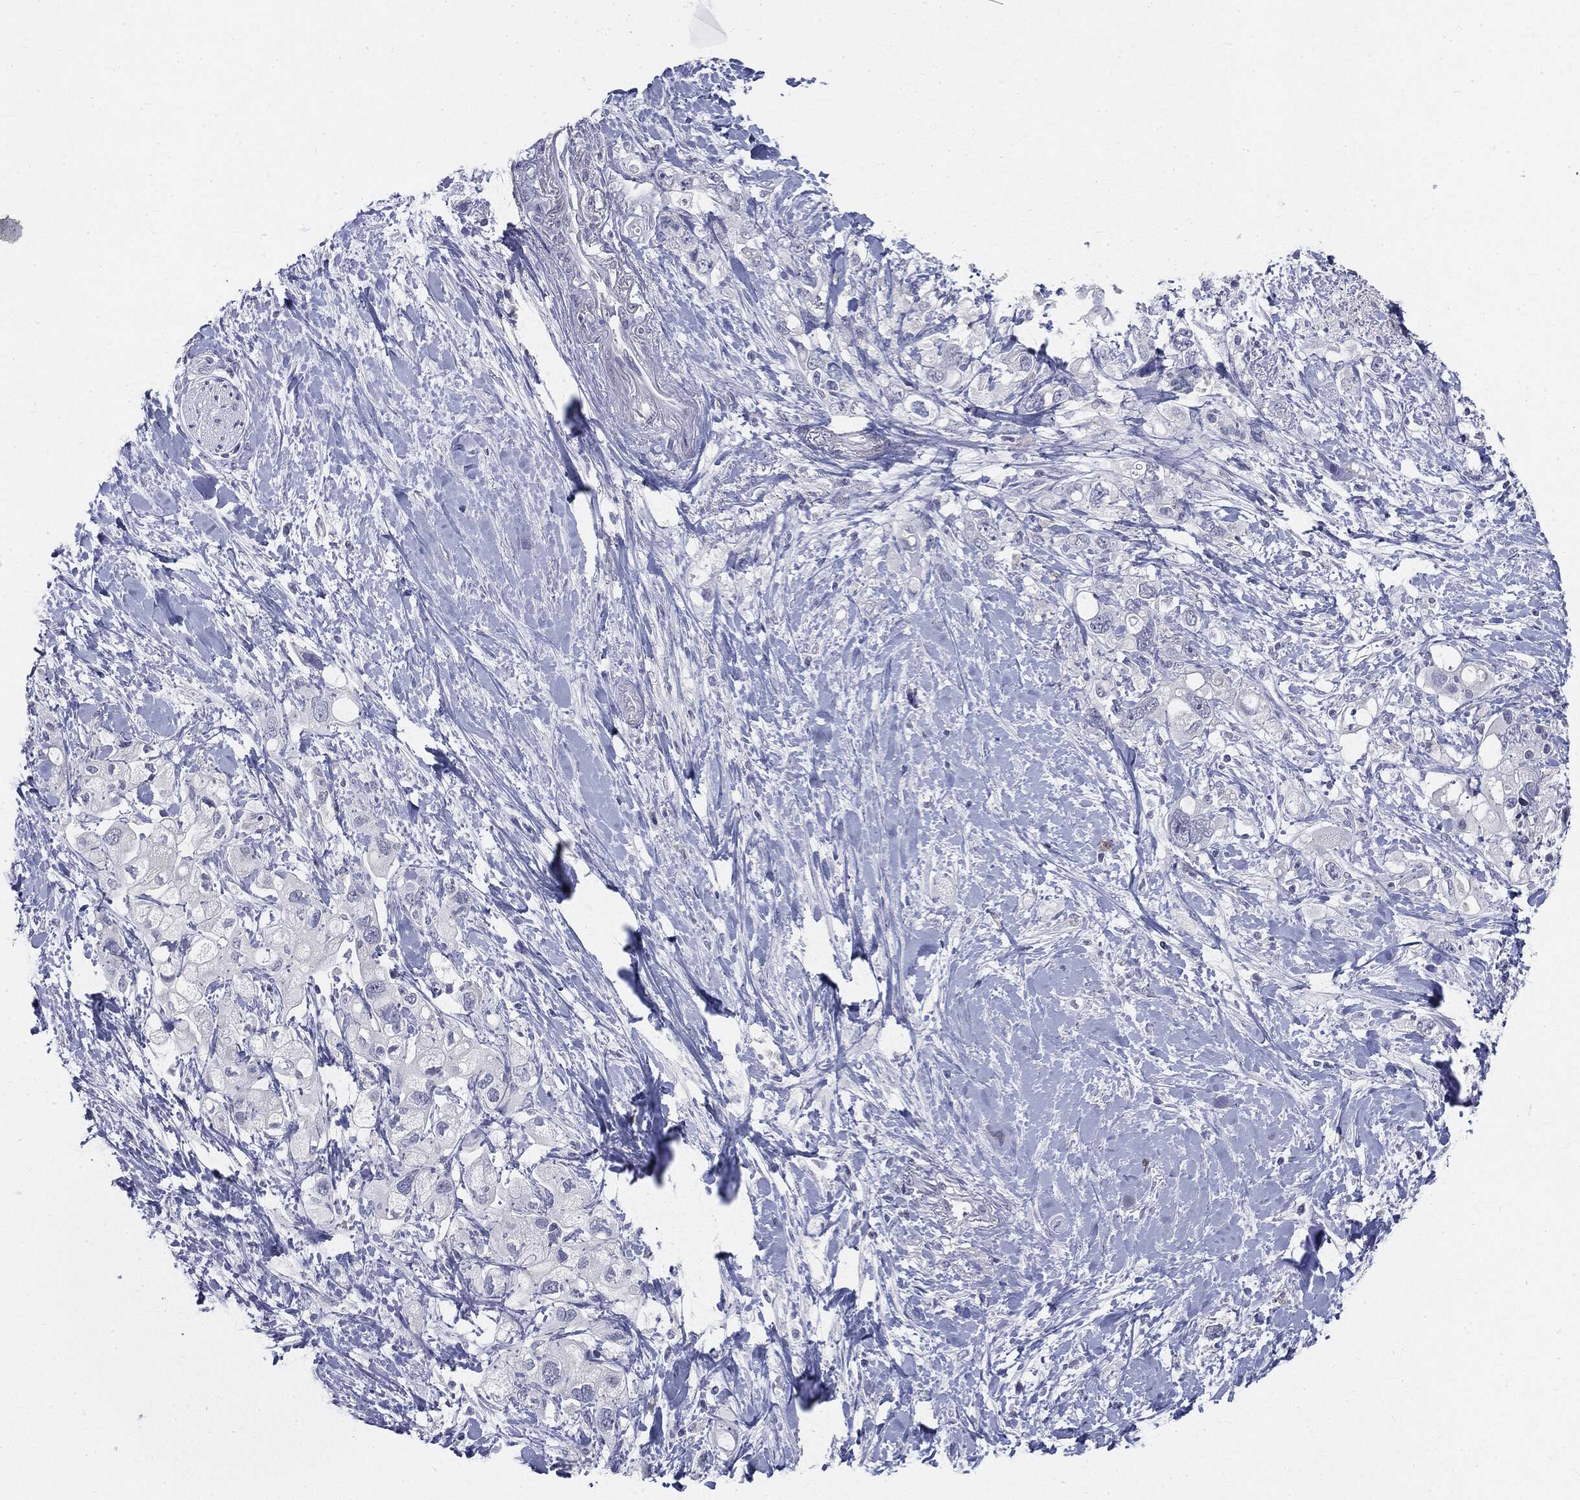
{"staining": {"intensity": "negative", "quantity": "none", "location": "none"}, "tissue": "pancreatic cancer", "cell_type": "Tumor cells", "image_type": "cancer", "snomed": [{"axis": "morphology", "description": "Adenocarcinoma, NOS"}, {"axis": "topography", "description": "Pancreas"}], "caption": "DAB (3,3'-diaminobenzidine) immunohistochemical staining of pancreatic cancer exhibits no significant positivity in tumor cells. (DAB IHC visualized using brightfield microscopy, high magnification).", "gene": "CGB1", "patient": {"sex": "female", "age": 56}}